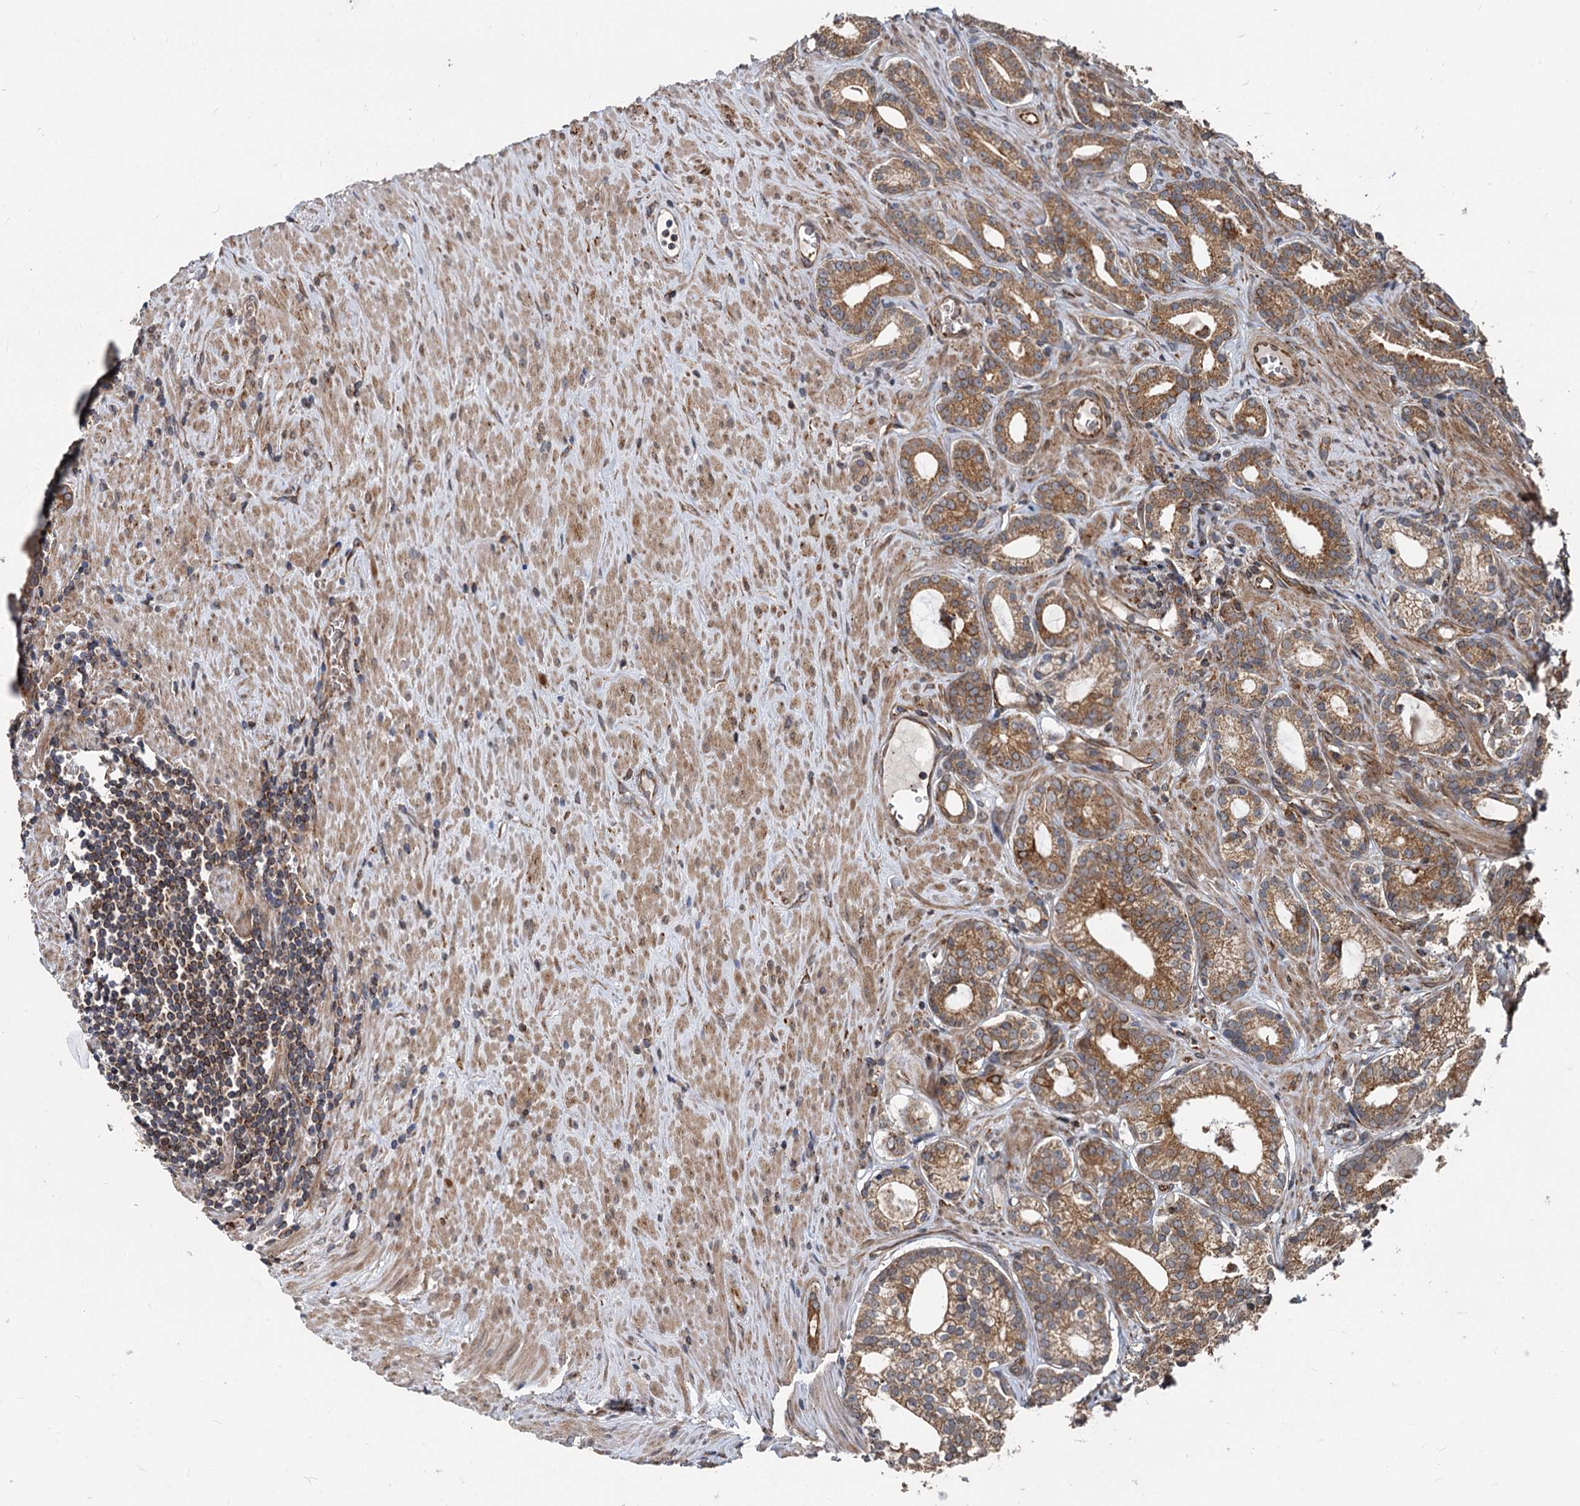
{"staining": {"intensity": "moderate", "quantity": ">75%", "location": "cytoplasmic/membranous"}, "tissue": "prostate cancer", "cell_type": "Tumor cells", "image_type": "cancer", "snomed": [{"axis": "morphology", "description": "Adenocarcinoma, Low grade"}, {"axis": "topography", "description": "Prostate"}], "caption": "Protein staining of prostate cancer (low-grade adenocarcinoma) tissue reveals moderate cytoplasmic/membranous staining in about >75% of tumor cells. Nuclei are stained in blue.", "gene": "STIM1", "patient": {"sex": "male", "age": 71}}